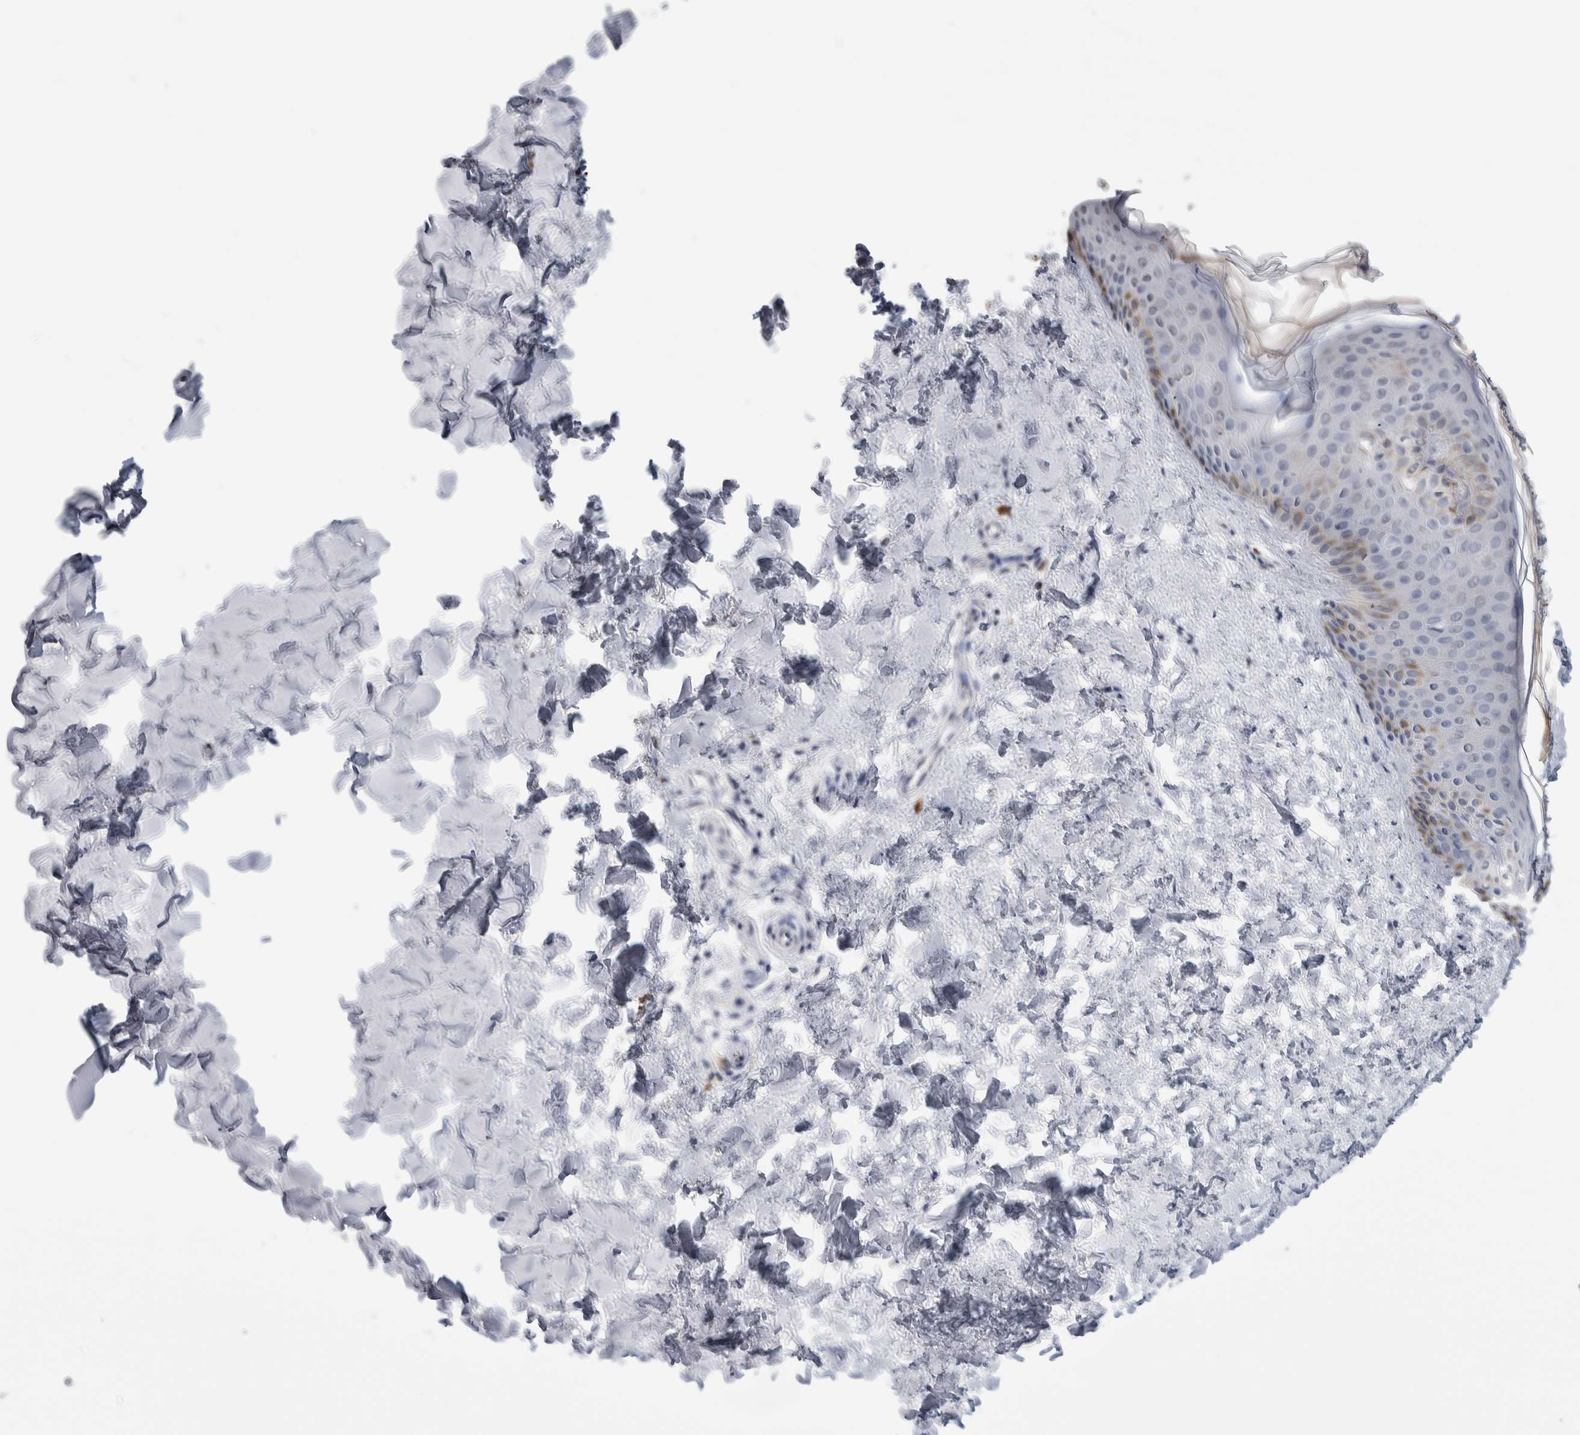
{"staining": {"intensity": "negative", "quantity": "none", "location": "none"}, "tissue": "skin", "cell_type": "Fibroblasts", "image_type": "normal", "snomed": [{"axis": "morphology", "description": "Normal tissue, NOS"}, {"axis": "morphology", "description": "Neoplasm, benign, NOS"}, {"axis": "topography", "description": "Skin"}, {"axis": "topography", "description": "Soft tissue"}], "caption": "Immunohistochemistry (IHC) micrograph of normal skin: human skin stained with DAB reveals no significant protein staining in fibroblasts.", "gene": "TMEM102", "patient": {"sex": "male", "age": 26}}